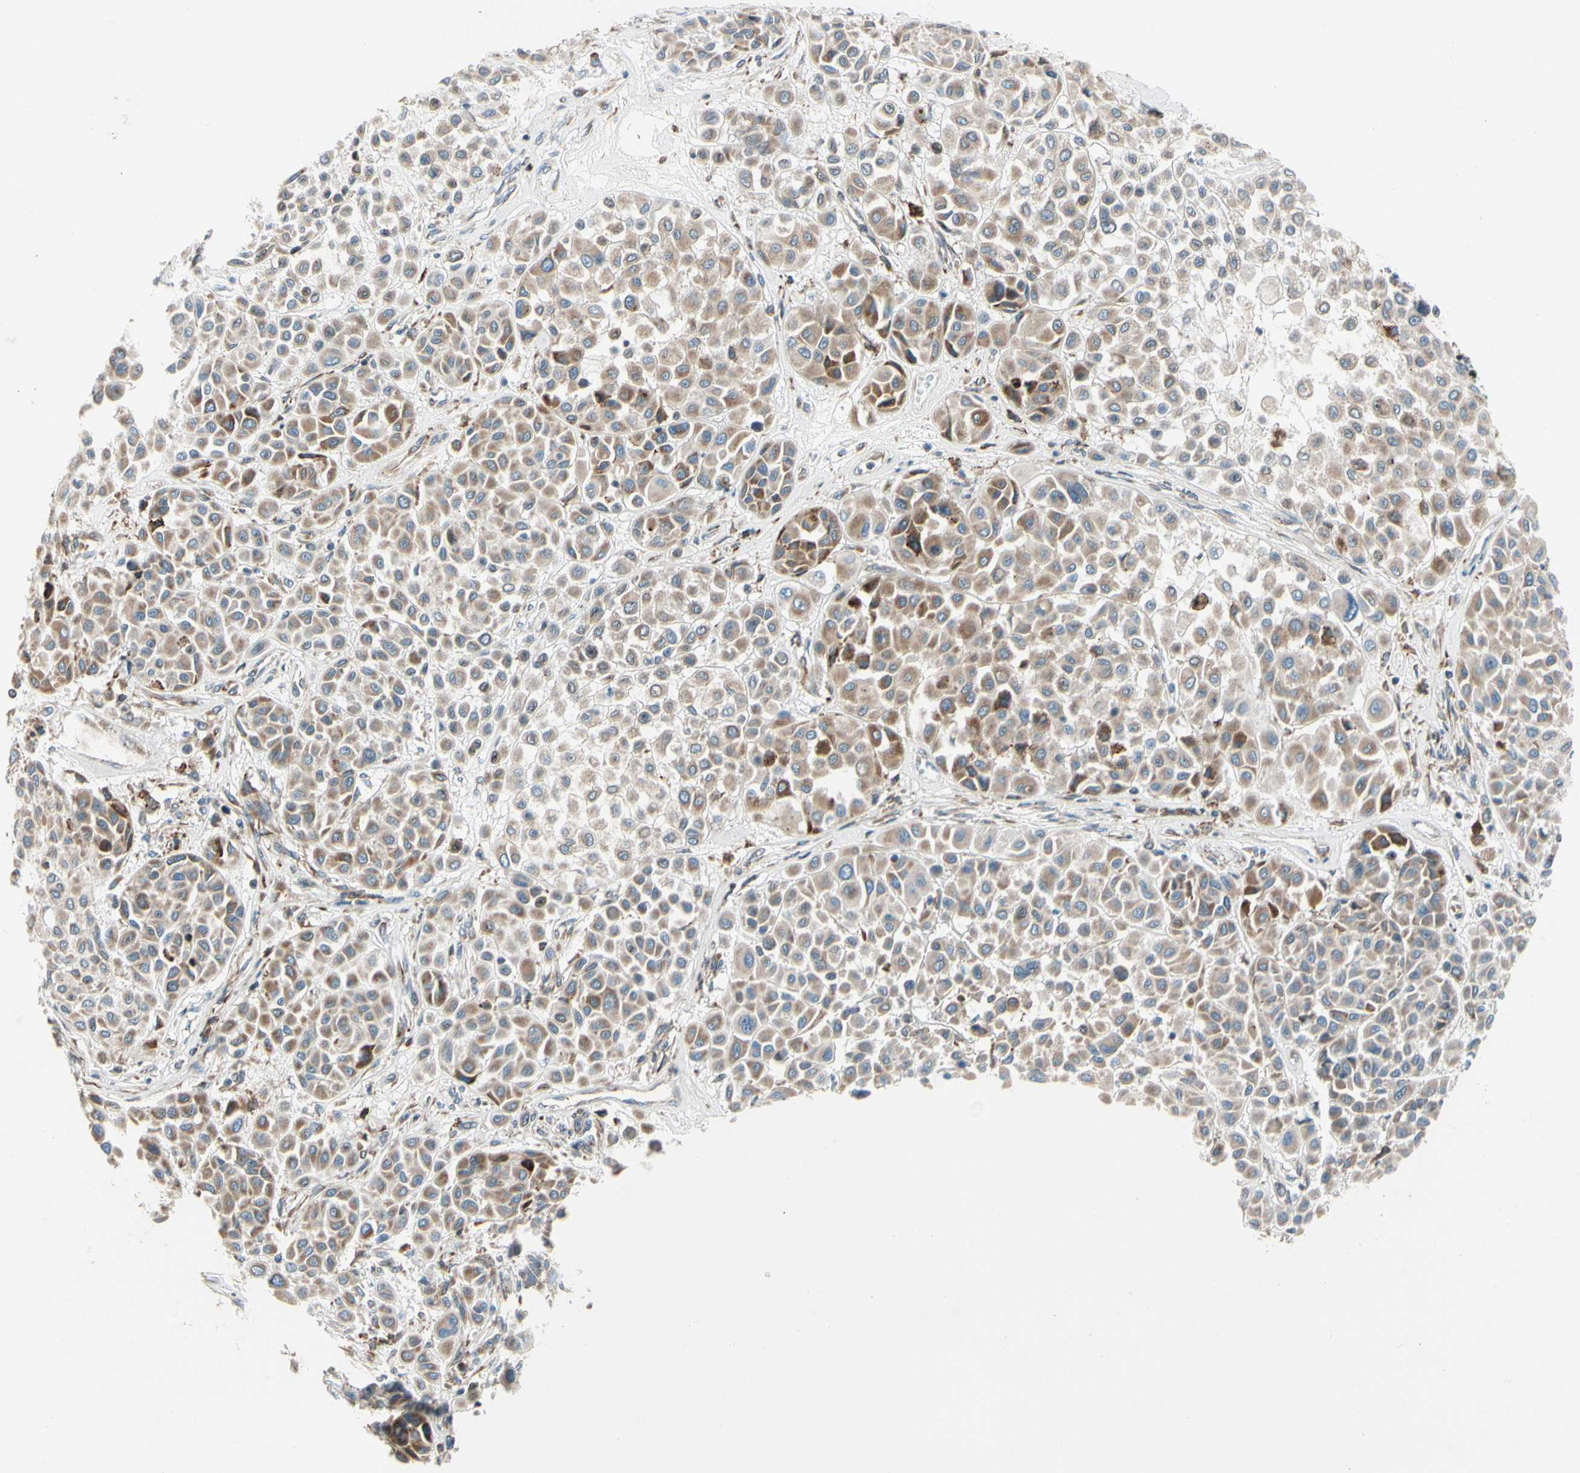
{"staining": {"intensity": "weak", "quantity": ">75%", "location": "cytoplasmic/membranous"}, "tissue": "melanoma", "cell_type": "Tumor cells", "image_type": "cancer", "snomed": [{"axis": "morphology", "description": "Malignant melanoma, Metastatic site"}, {"axis": "topography", "description": "Soft tissue"}], "caption": "Malignant melanoma (metastatic site) stained with a protein marker exhibits weak staining in tumor cells.", "gene": "MRPL9", "patient": {"sex": "male", "age": 41}}